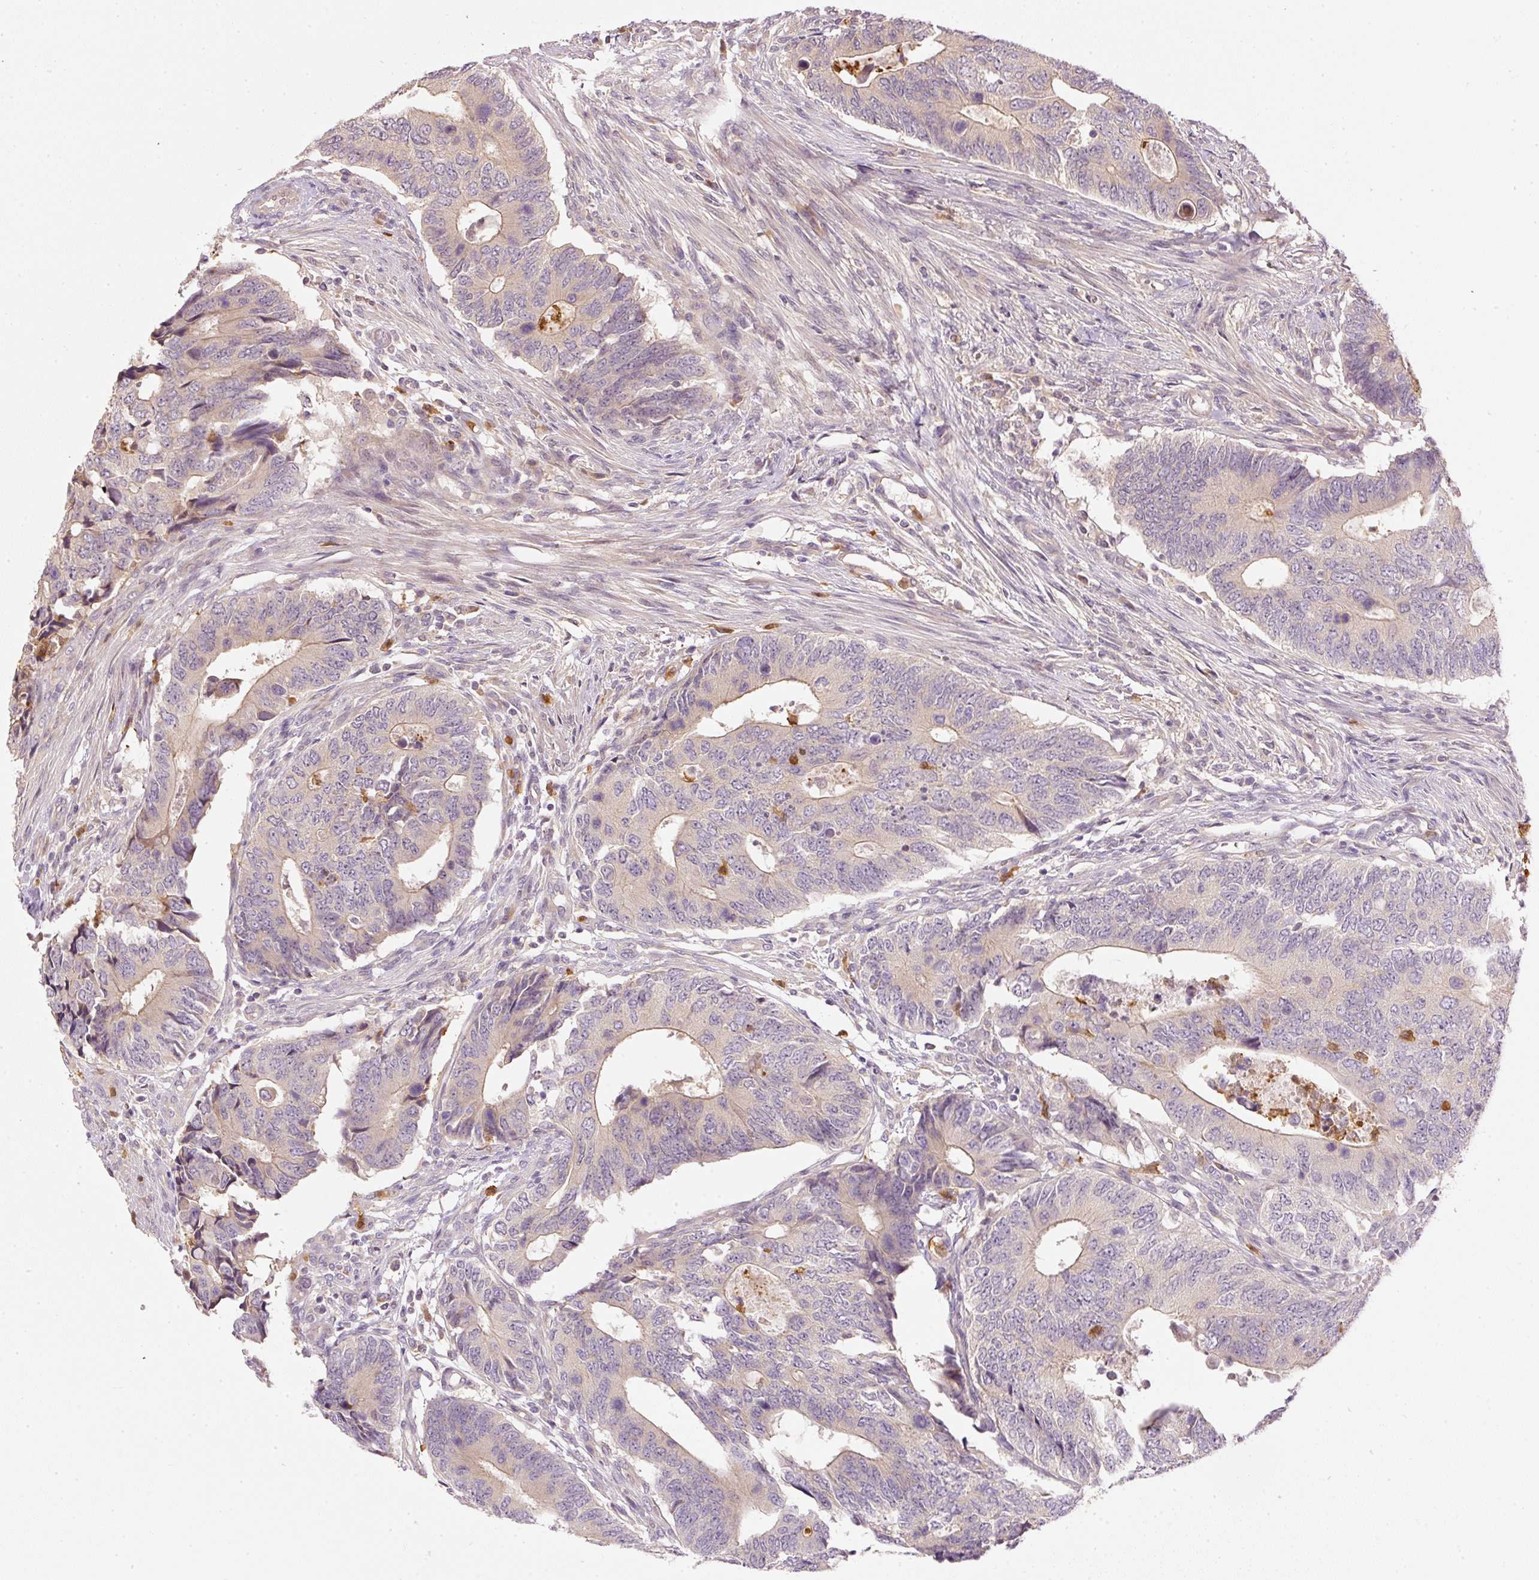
{"staining": {"intensity": "weak", "quantity": "<25%", "location": "cytoplasmic/membranous"}, "tissue": "colorectal cancer", "cell_type": "Tumor cells", "image_type": "cancer", "snomed": [{"axis": "morphology", "description": "Adenocarcinoma, NOS"}, {"axis": "topography", "description": "Colon"}], "caption": "High magnification brightfield microscopy of adenocarcinoma (colorectal) stained with DAB (3,3'-diaminobenzidine) (brown) and counterstained with hematoxylin (blue): tumor cells show no significant expression. (Stains: DAB (3,3'-diaminobenzidine) IHC with hematoxylin counter stain, Microscopy: brightfield microscopy at high magnification).", "gene": "CTTNBP2", "patient": {"sex": "male", "age": 87}}